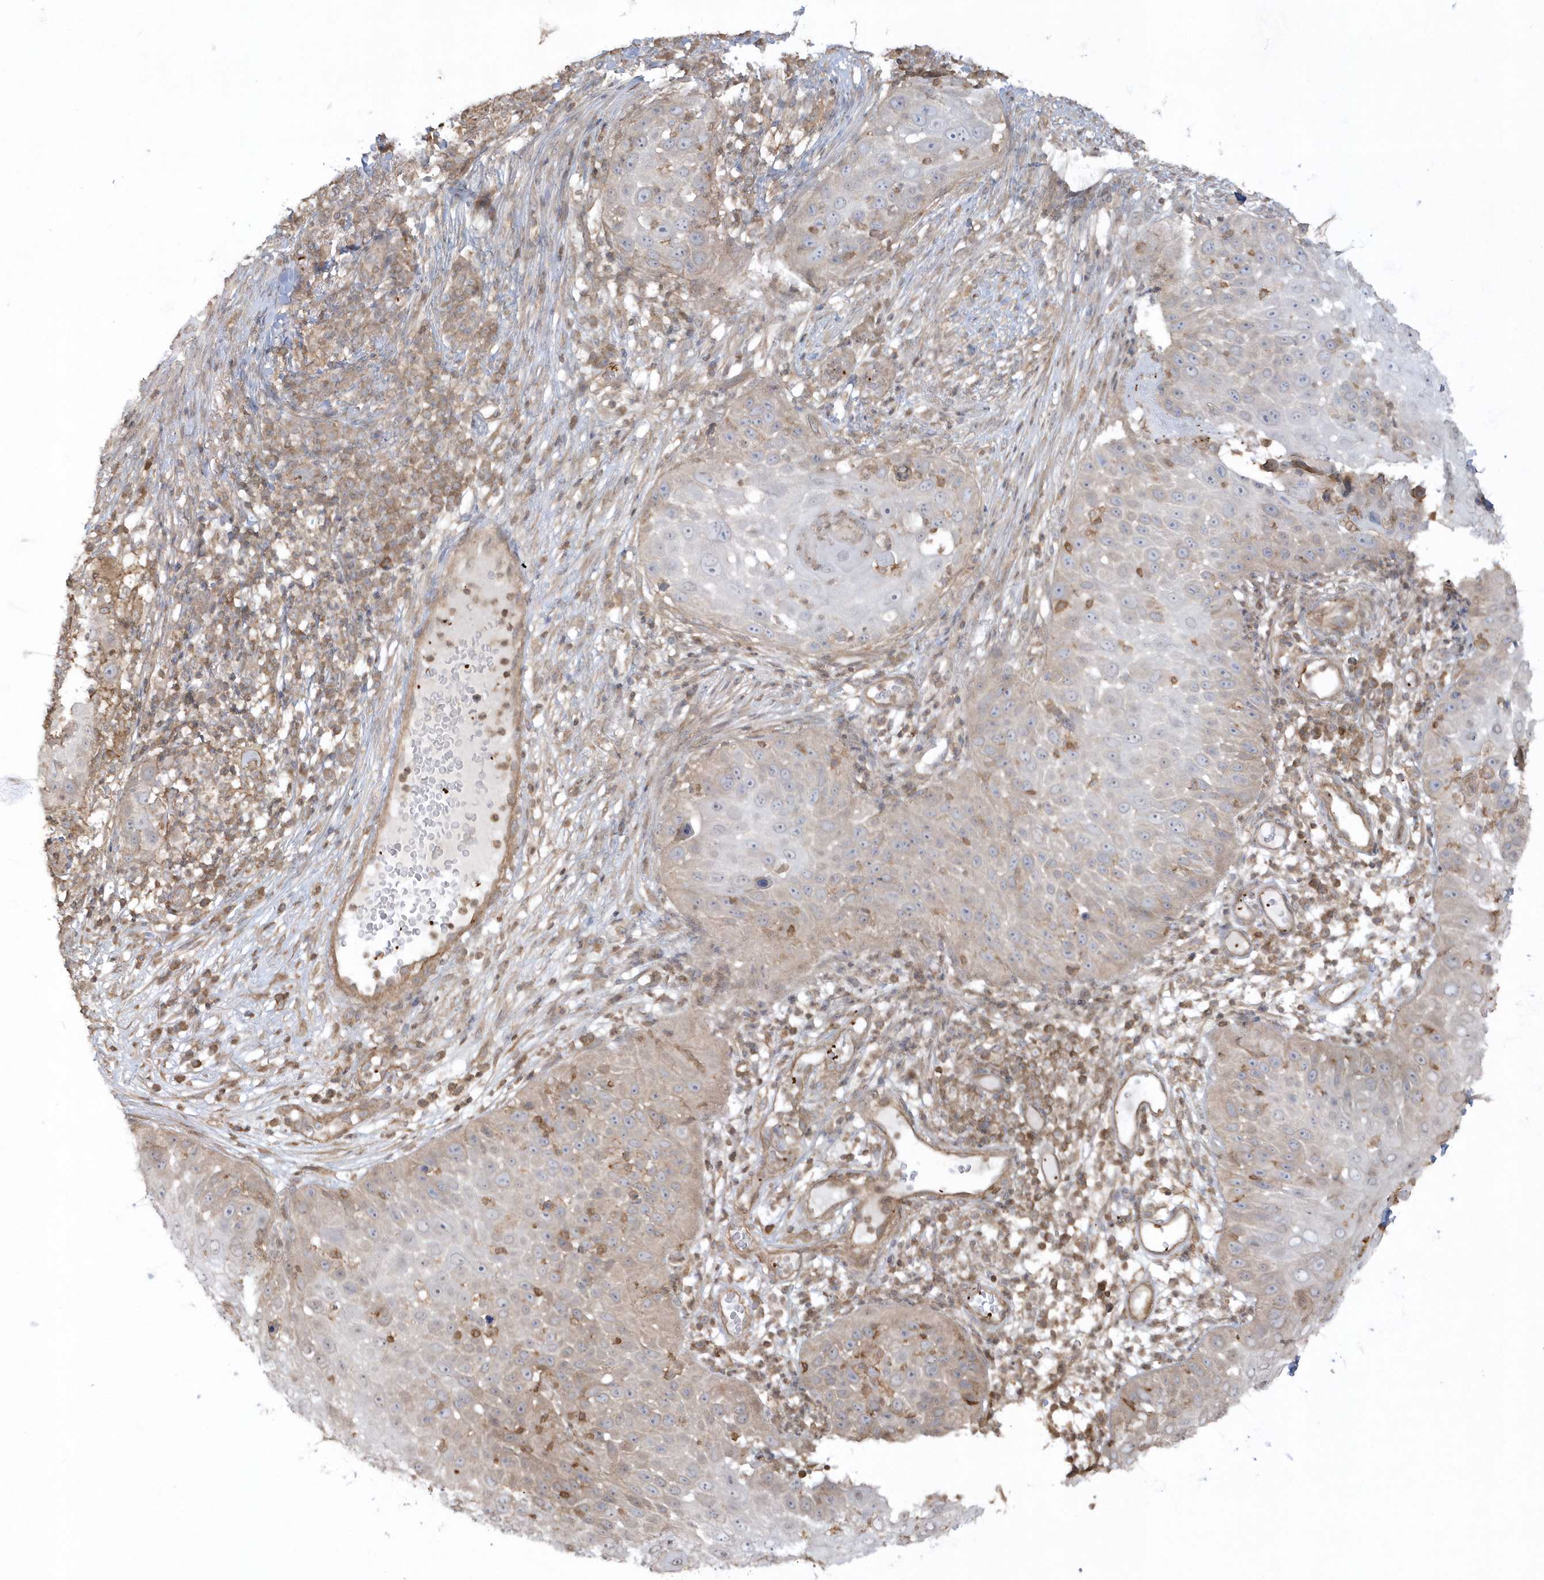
{"staining": {"intensity": "weak", "quantity": "<25%", "location": "cytoplasmic/membranous"}, "tissue": "skin cancer", "cell_type": "Tumor cells", "image_type": "cancer", "snomed": [{"axis": "morphology", "description": "Squamous cell carcinoma, NOS"}, {"axis": "topography", "description": "Skin"}], "caption": "The image demonstrates no significant expression in tumor cells of skin squamous cell carcinoma.", "gene": "BSN", "patient": {"sex": "female", "age": 44}}